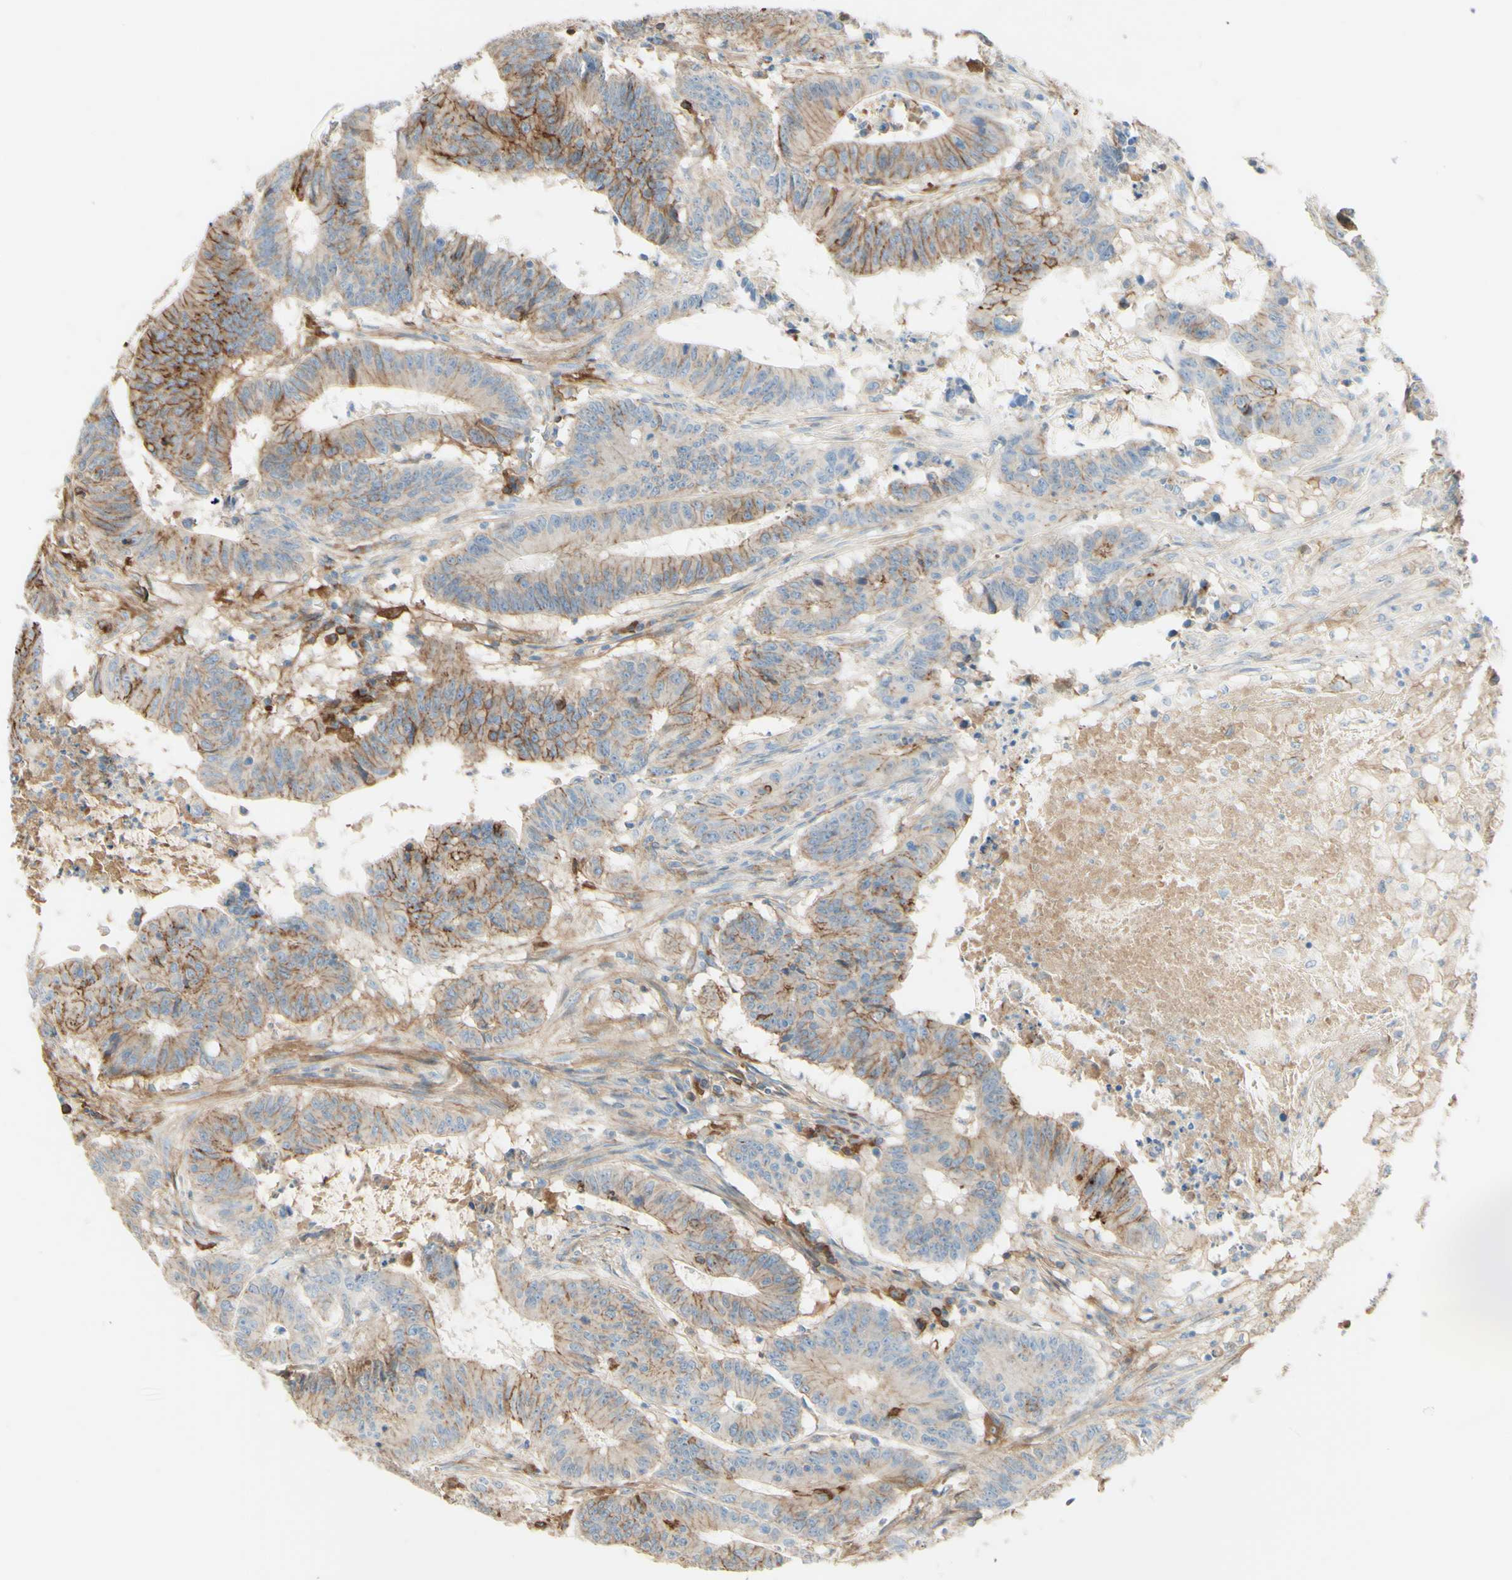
{"staining": {"intensity": "moderate", "quantity": "25%-75%", "location": "cytoplasmic/membranous"}, "tissue": "colorectal cancer", "cell_type": "Tumor cells", "image_type": "cancer", "snomed": [{"axis": "morphology", "description": "Adenocarcinoma, NOS"}, {"axis": "topography", "description": "Colon"}], "caption": "Immunohistochemical staining of human adenocarcinoma (colorectal) displays medium levels of moderate cytoplasmic/membranous protein positivity in about 25%-75% of tumor cells.", "gene": "ALCAM", "patient": {"sex": "male", "age": 45}}